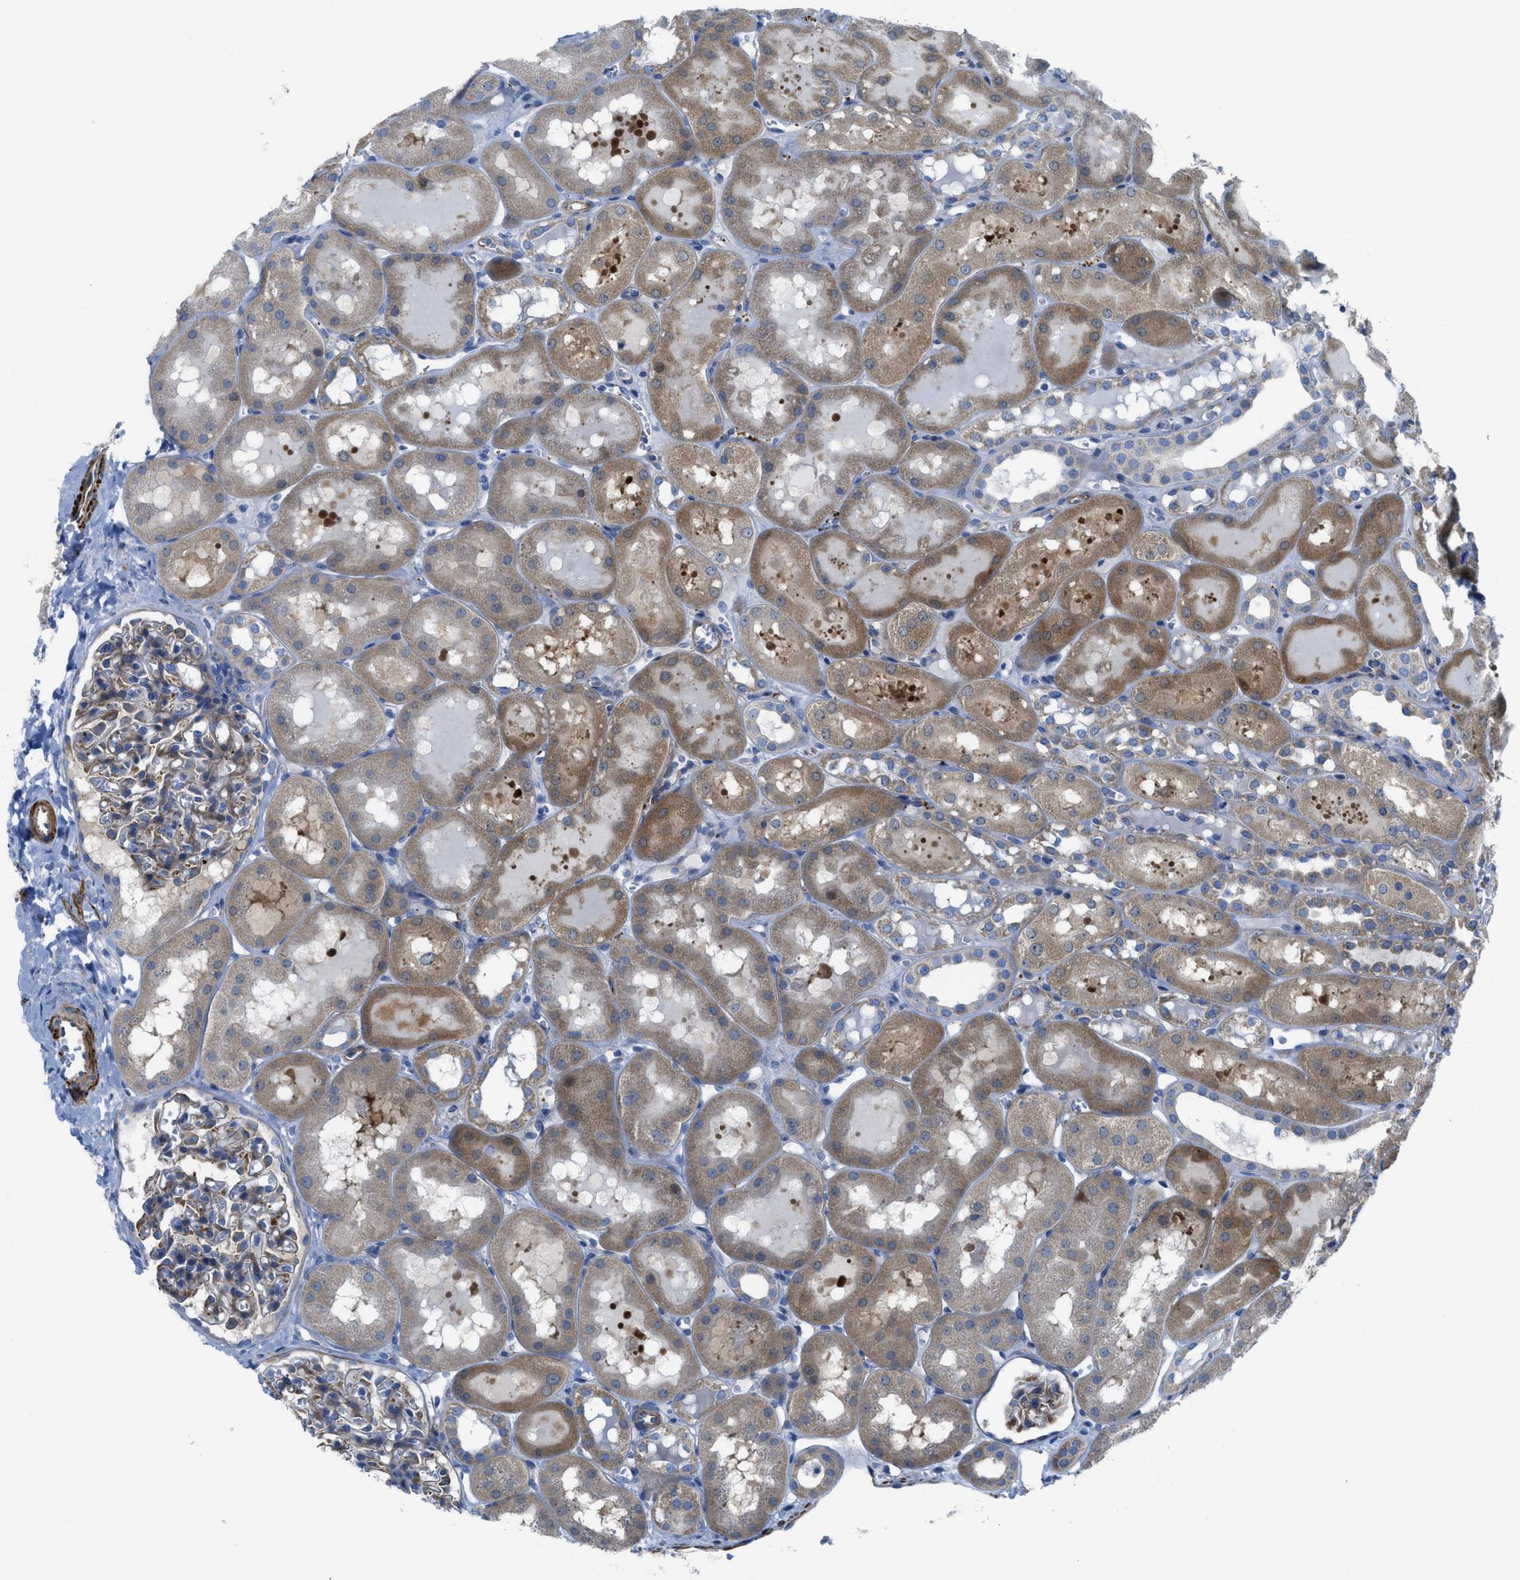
{"staining": {"intensity": "moderate", "quantity": "<25%", "location": "cytoplasmic/membranous"}, "tissue": "kidney", "cell_type": "Cells in glomeruli", "image_type": "normal", "snomed": [{"axis": "morphology", "description": "Normal tissue, NOS"}, {"axis": "topography", "description": "Kidney"}, {"axis": "topography", "description": "Urinary bladder"}], "caption": "This photomicrograph reveals unremarkable kidney stained with immunohistochemistry (IHC) to label a protein in brown. The cytoplasmic/membranous of cells in glomeruli show moderate positivity for the protein. Nuclei are counter-stained blue.", "gene": "KCNH7", "patient": {"sex": "male", "age": 16}}